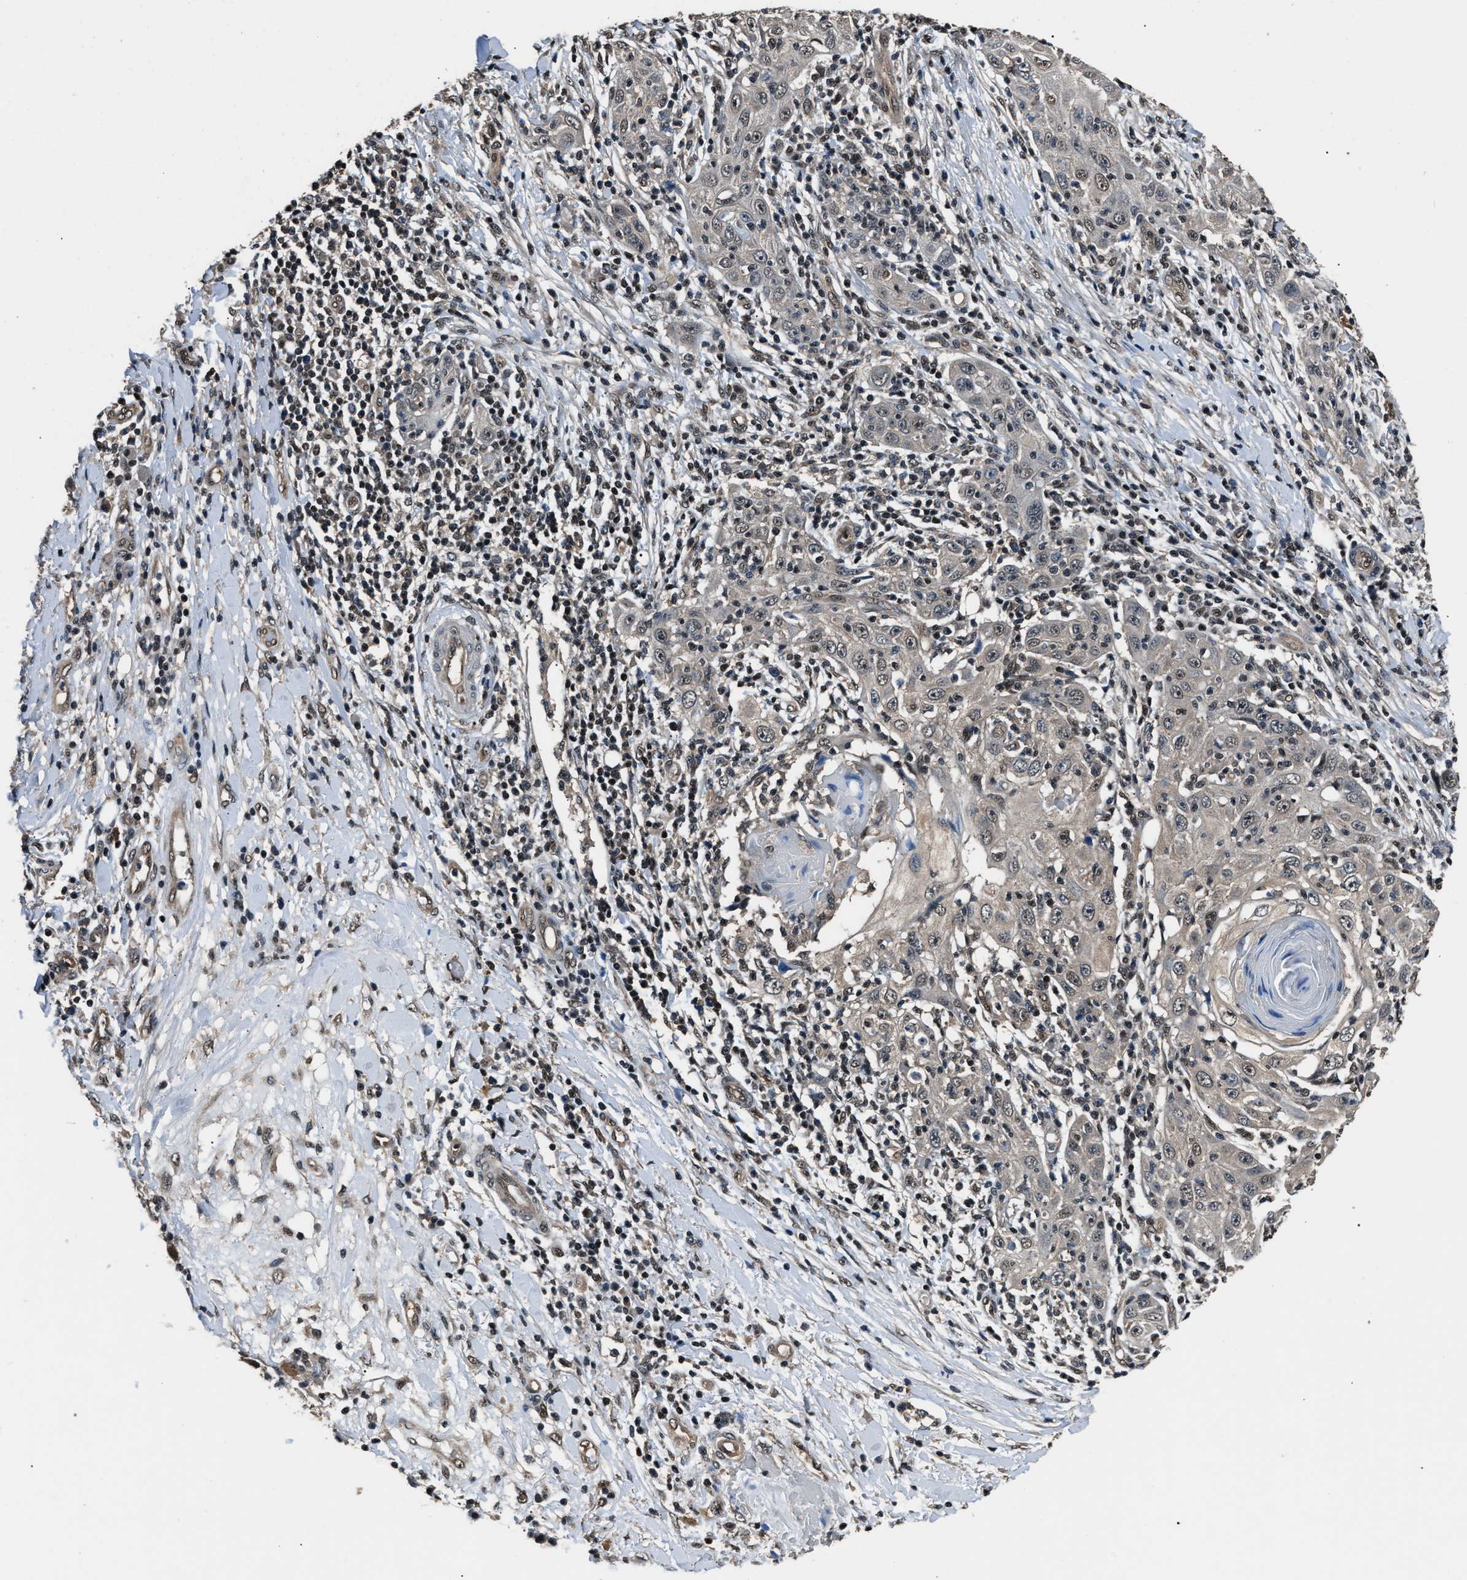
{"staining": {"intensity": "weak", "quantity": "<25%", "location": "nuclear"}, "tissue": "skin cancer", "cell_type": "Tumor cells", "image_type": "cancer", "snomed": [{"axis": "morphology", "description": "Squamous cell carcinoma, NOS"}, {"axis": "topography", "description": "Skin"}], "caption": "Human squamous cell carcinoma (skin) stained for a protein using IHC demonstrates no expression in tumor cells.", "gene": "DFFA", "patient": {"sex": "female", "age": 88}}